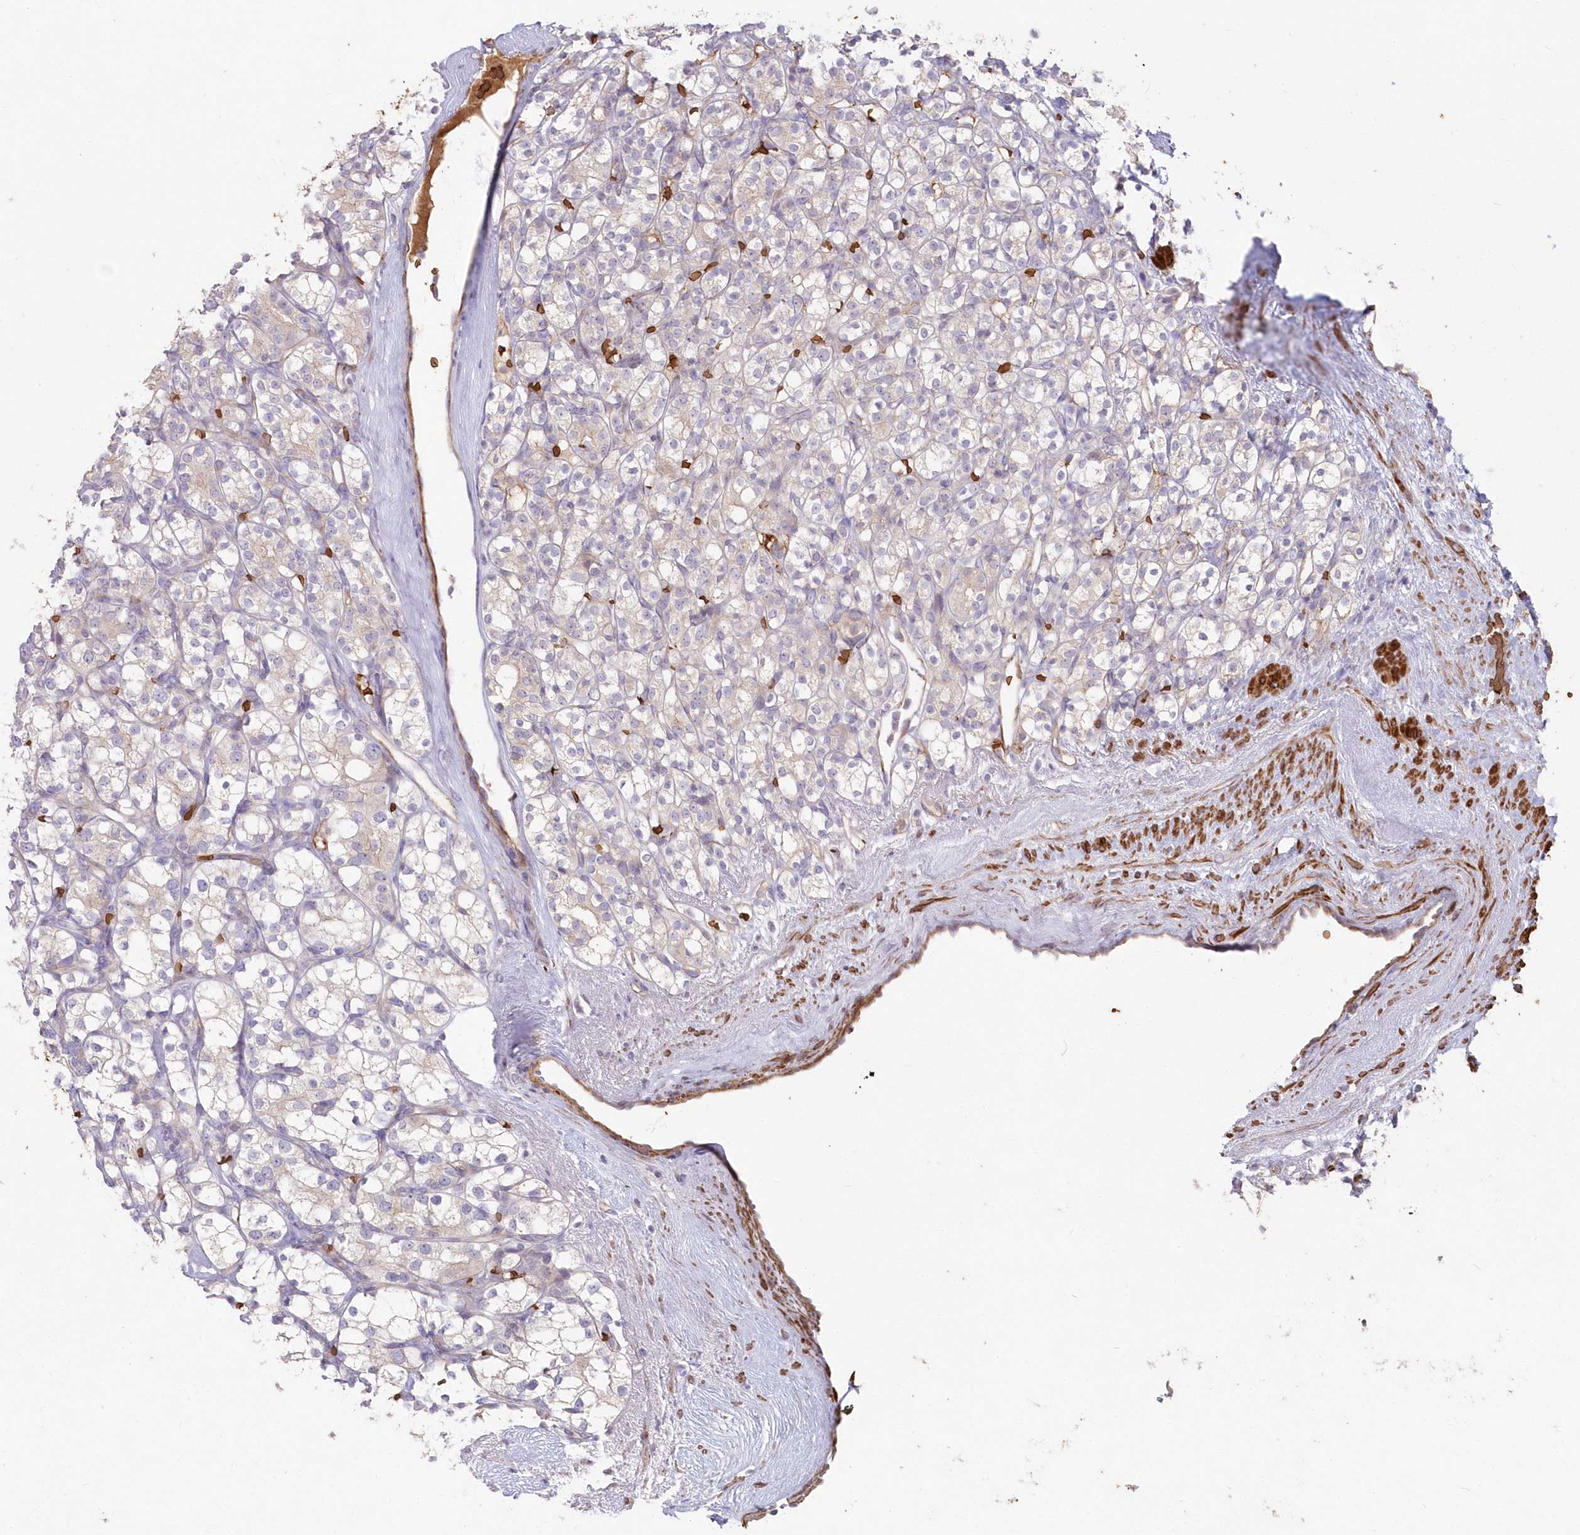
{"staining": {"intensity": "negative", "quantity": "none", "location": "none"}, "tissue": "renal cancer", "cell_type": "Tumor cells", "image_type": "cancer", "snomed": [{"axis": "morphology", "description": "Adenocarcinoma, NOS"}, {"axis": "topography", "description": "Kidney"}], "caption": "The micrograph demonstrates no staining of tumor cells in renal adenocarcinoma.", "gene": "SERINC1", "patient": {"sex": "male", "age": 77}}